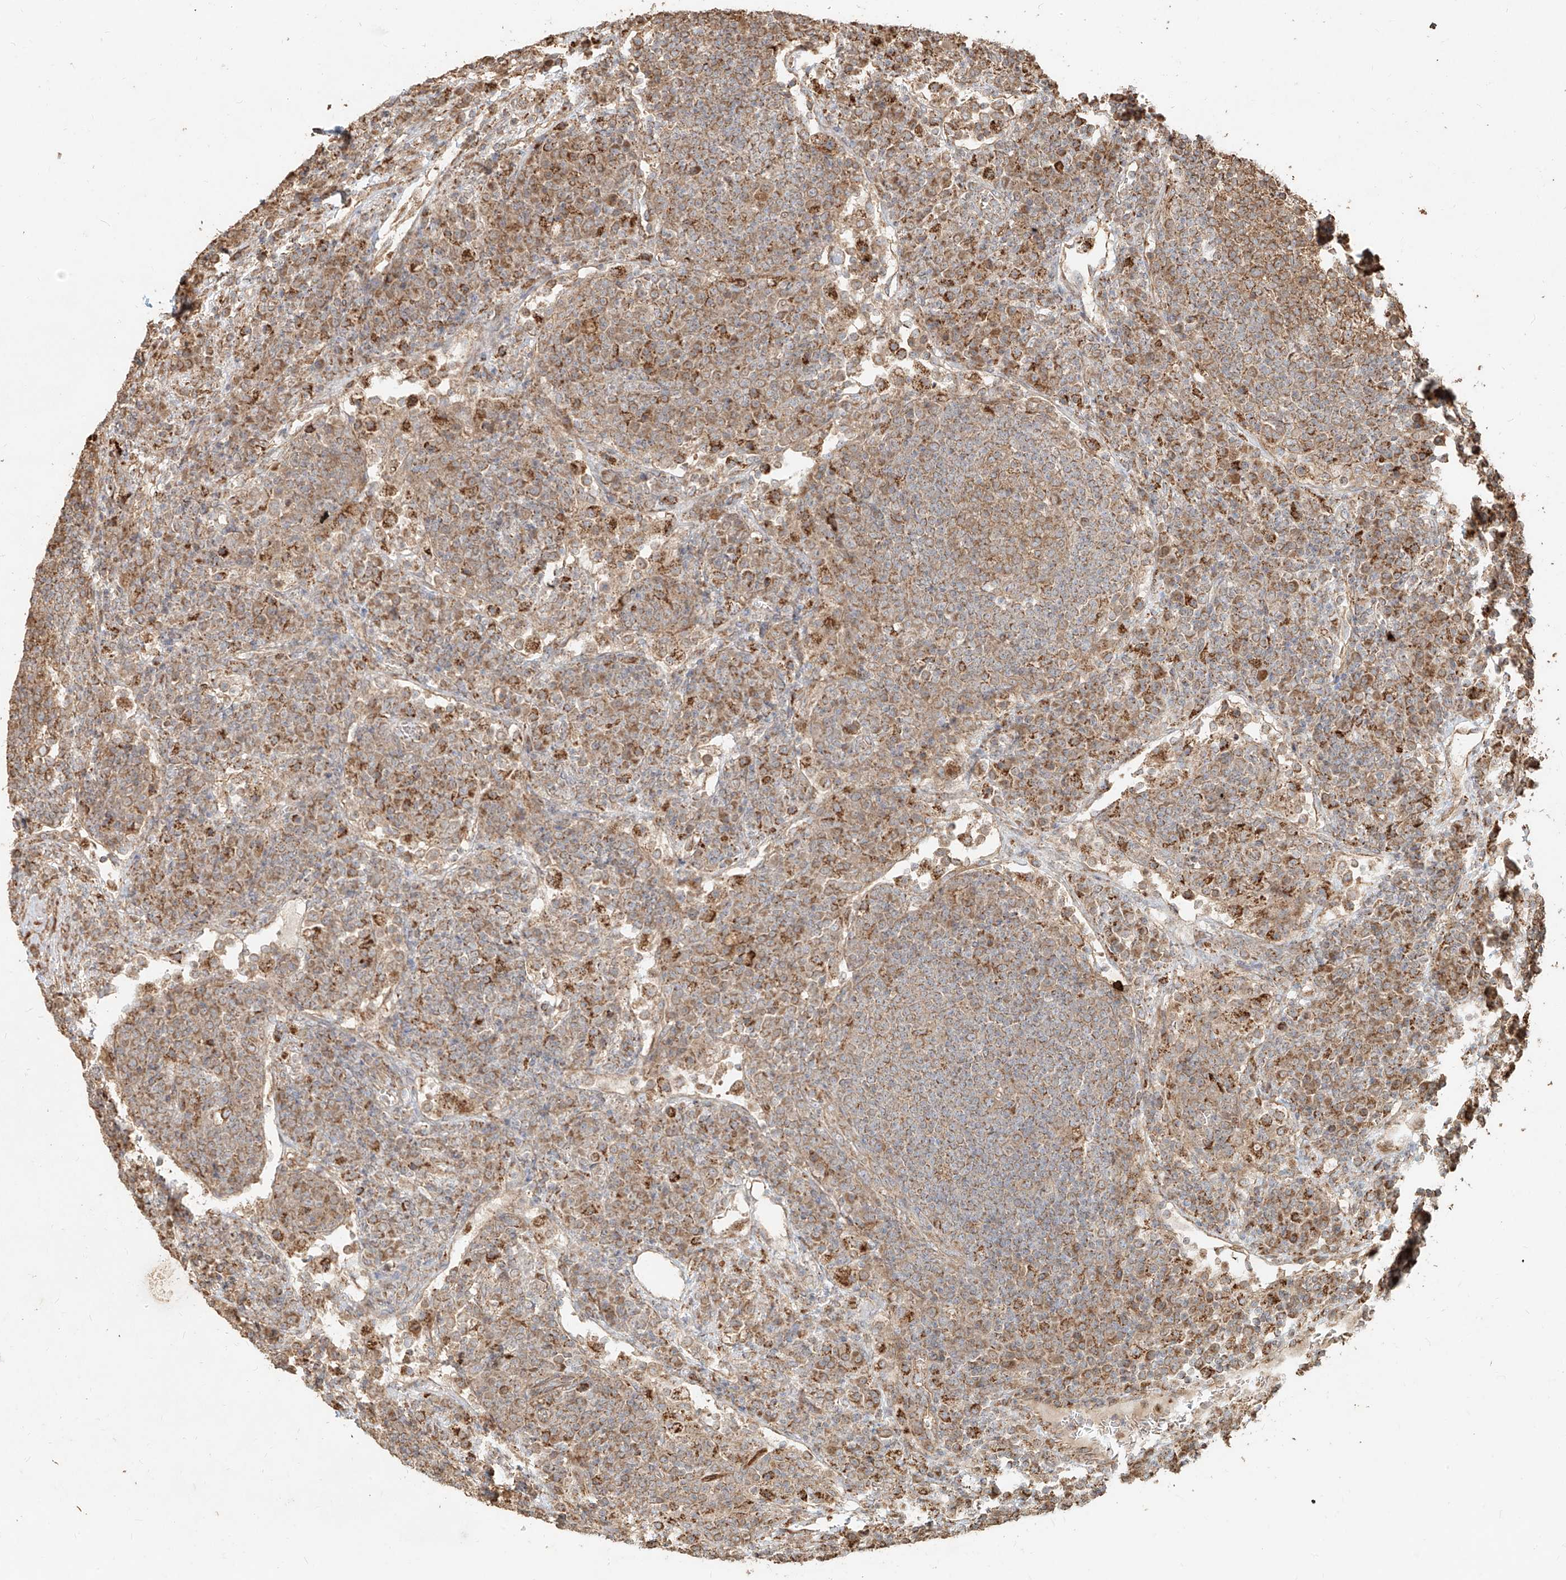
{"staining": {"intensity": "moderate", "quantity": ">75%", "location": "cytoplasmic/membranous"}, "tissue": "lymph node", "cell_type": "Germinal center cells", "image_type": "normal", "snomed": [{"axis": "morphology", "description": "Normal tissue, NOS"}, {"axis": "topography", "description": "Lymph node"}], "caption": "The photomicrograph demonstrates staining of unremarkable lymph node, revealing moderate cytoplasmic/membranous protein staining (brown color) within germinal center cells. (brown staining indicates protein expression, while blue staining denotes nuclei).", "gene": "EFNB1", "patient": {"sex": "female", "age": 53}}